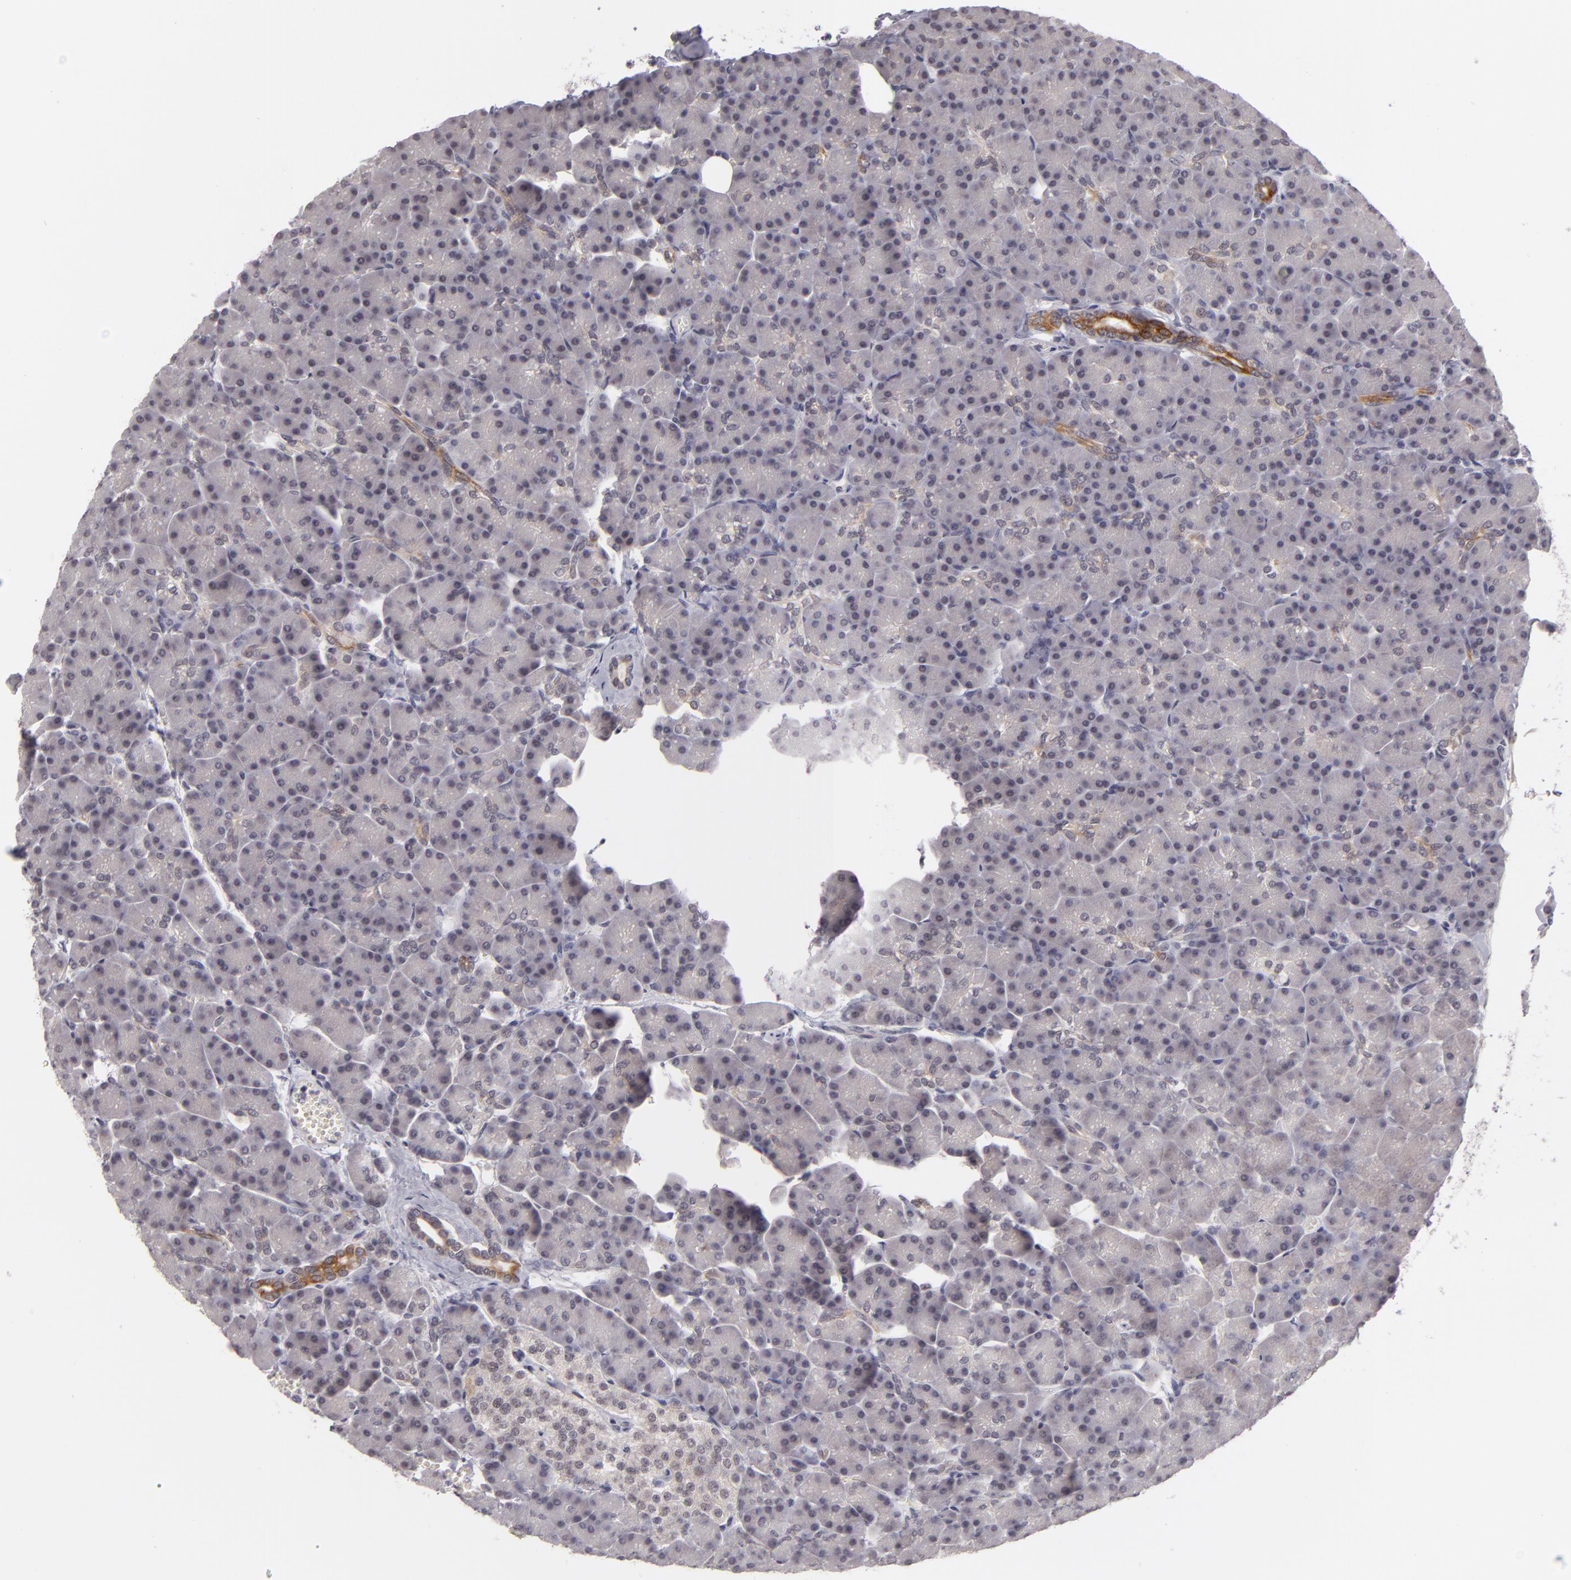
{"staining": {"intensity": "negative", "quantity": "none", "location": "none"}, "tissue": "pancreas", "cell_type": "Exocrine glandular cells", "image_type": "normal", "snomed": [{"axis": "morphology", "description": "Normal tissue, NOS"}, {"axis": "topography", "description": "Pancreas"}], "caption": "Exocrine glandular cells show no significant protein expression in benign pancreas.", "gene": "ZNF205", "patient": {"sex": "female", "age": 43}}